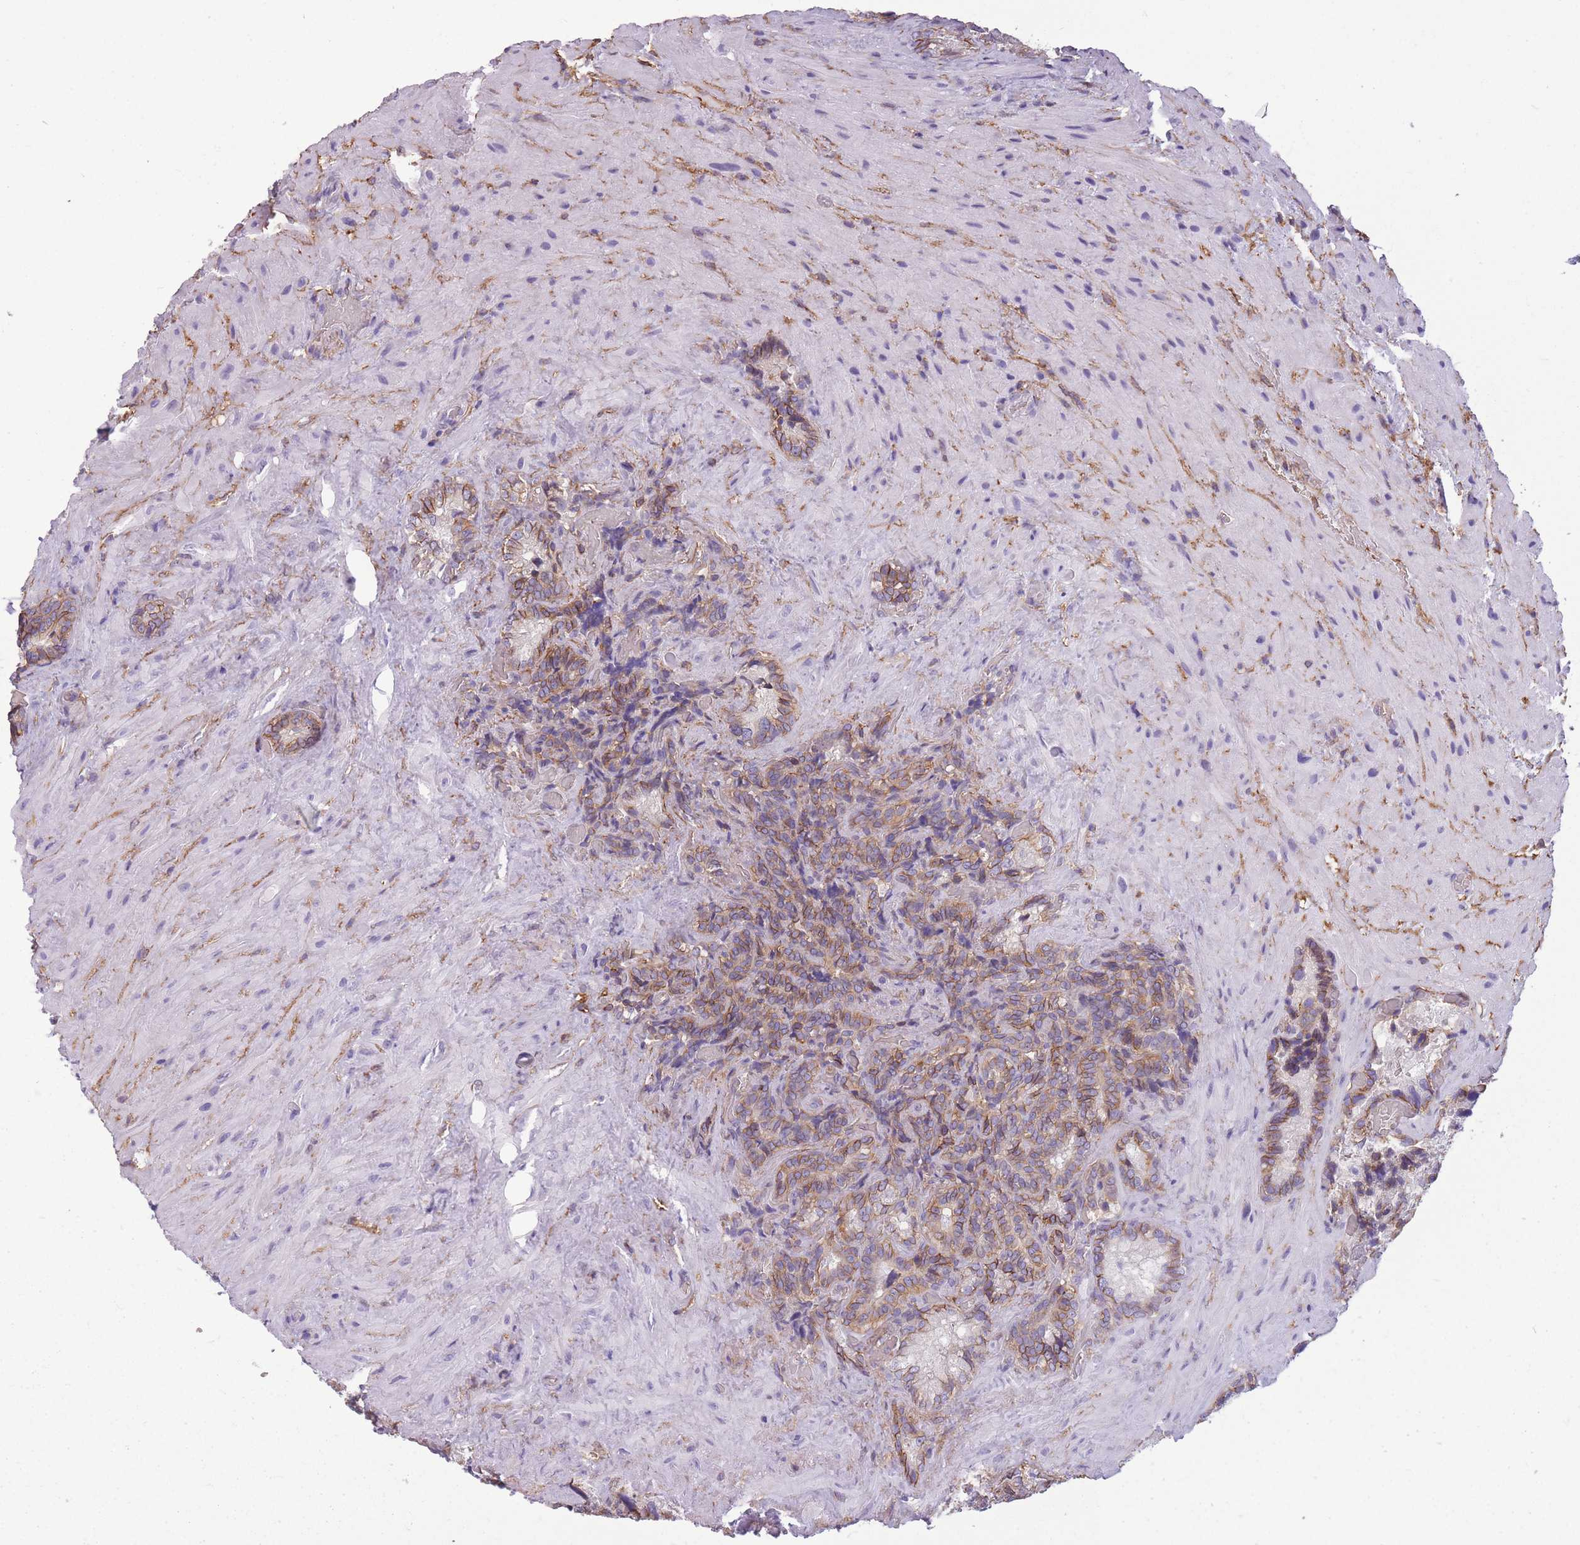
{"staining": {"intensity": "moderate", "quantity": "25%-75%", "location": "cytoplasmic/membranous"}, "tissue": "seminal vesicle", "cell_type": "Glandular cells", "image_type": "normal", "snomed": [{"axis": "morphology", "description": "Normal tissue, NOS"}, {"axis": "topography", "description": "Seminal veicle"}], "caption": "Brown immunohistochemical staining in normal seminal vesicle reveals moderate cytoplasmic/membranous expression in approximately 25%-75% of glandular cells. The staining was performed using DAB (3,3'-diaminobenzidine) to visualize the protein expression in brown, while the nuclei were stained in blue with hematoxylin (Magnification: 20x).", "gene": "ADD1", "patient": {"sex": "male", "age": 62}}